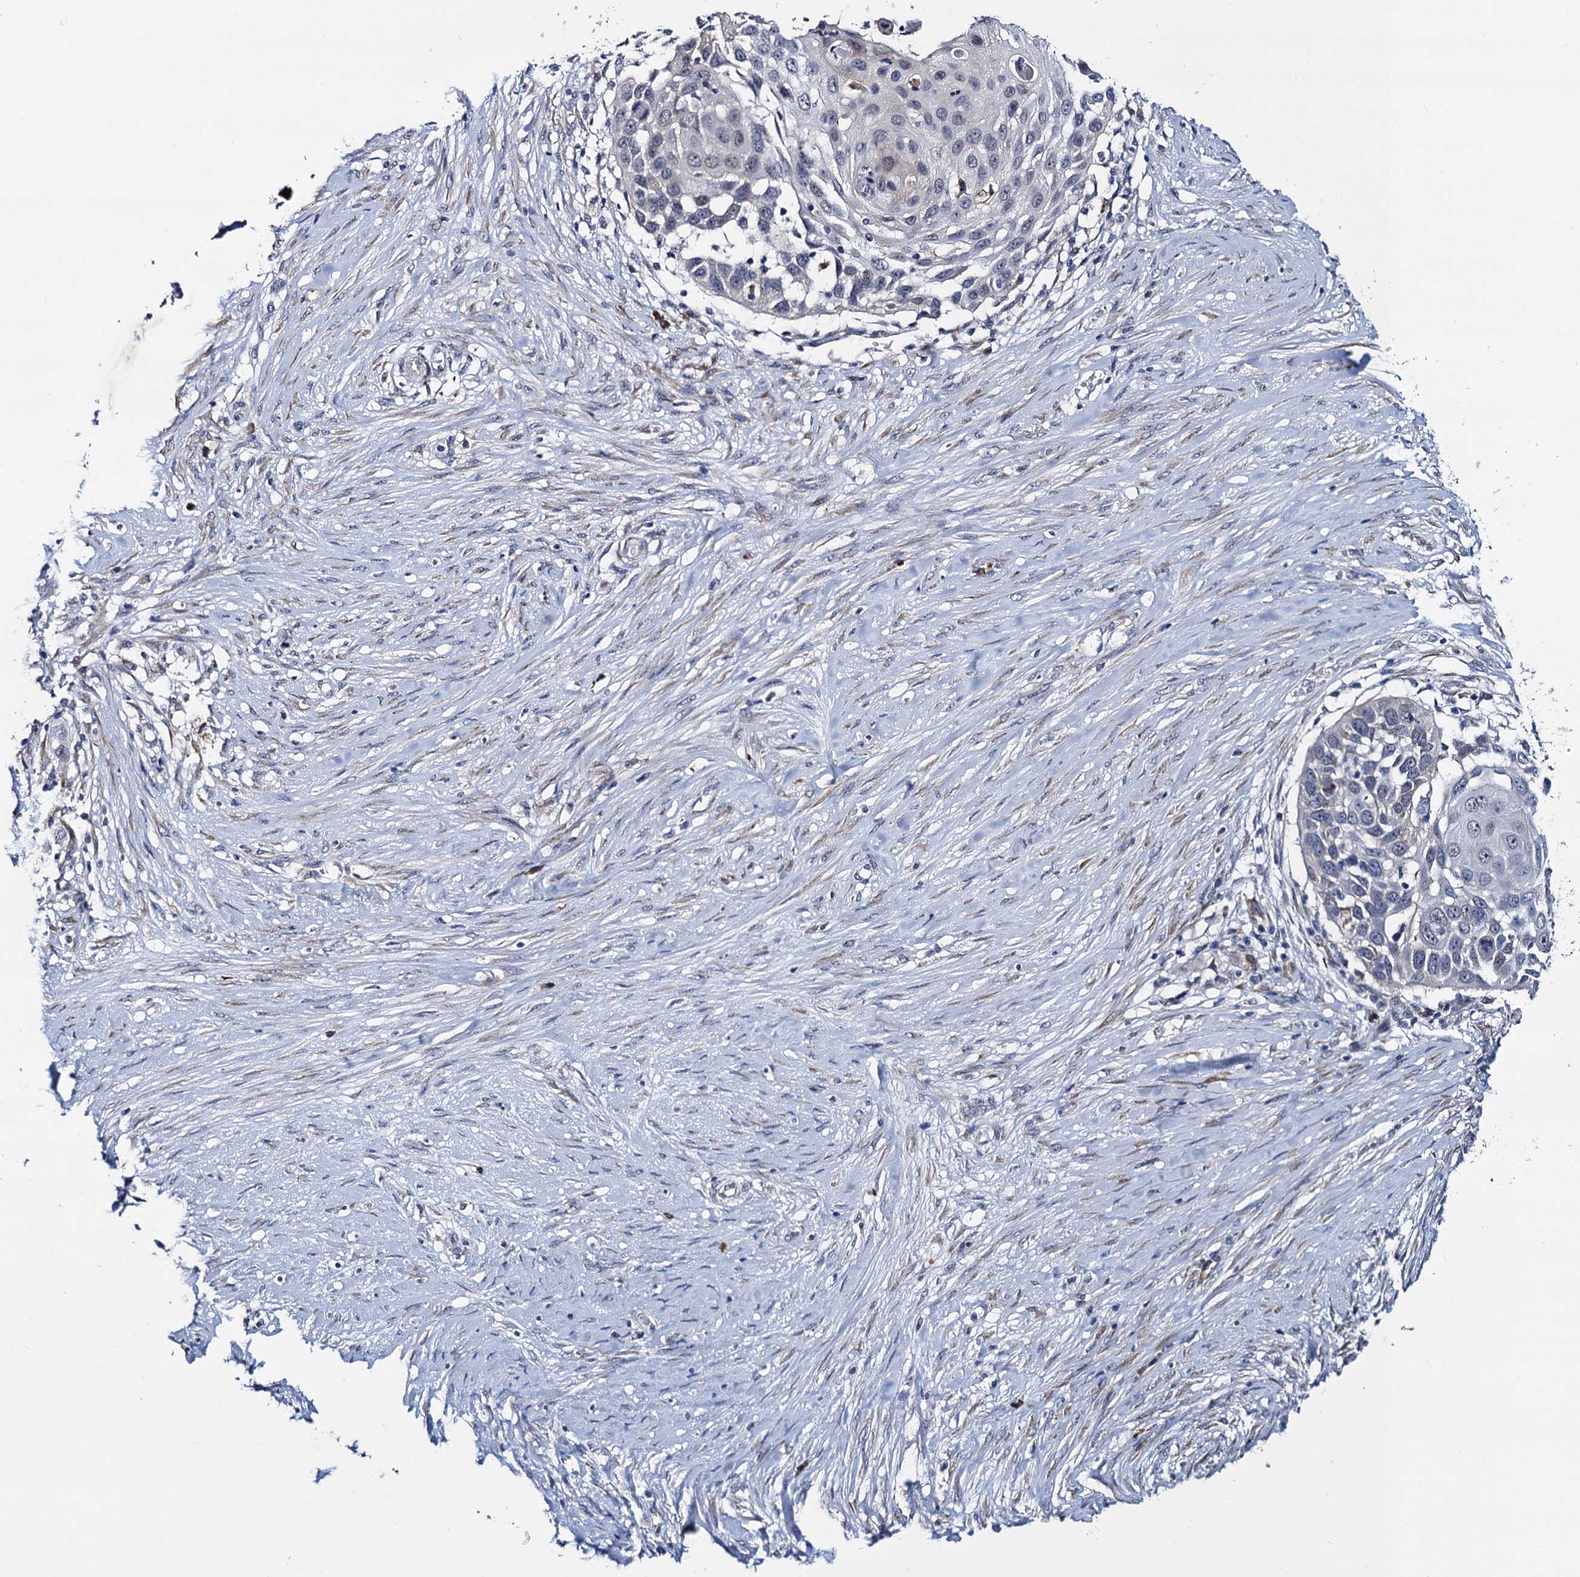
{"staining": {"intensity": "negative", "quantity": "none", "location": "none"}, "tissue": "skin cancer", "cell_type": "Tumor cells", "image_type": "cancer", "snomed": [{"axis": "morphology", "description": "Squamous cell carcinoma, NOS"}, {"axis": "topography", "description": "Skin"}], "caption": "Immunohistochemistry (IHC) of human squamous cell carcinoma (skin) demonstrates no staining in tumor cells. Brightfield microscopy of immunohistochemistry stained with DAB (3,3'-diaminobenzidine) (brown) and hematoxylin (blue), captured at high magnification.", "gene": "SLC7A10", "patient": {"sex": "female", "age": 44}}